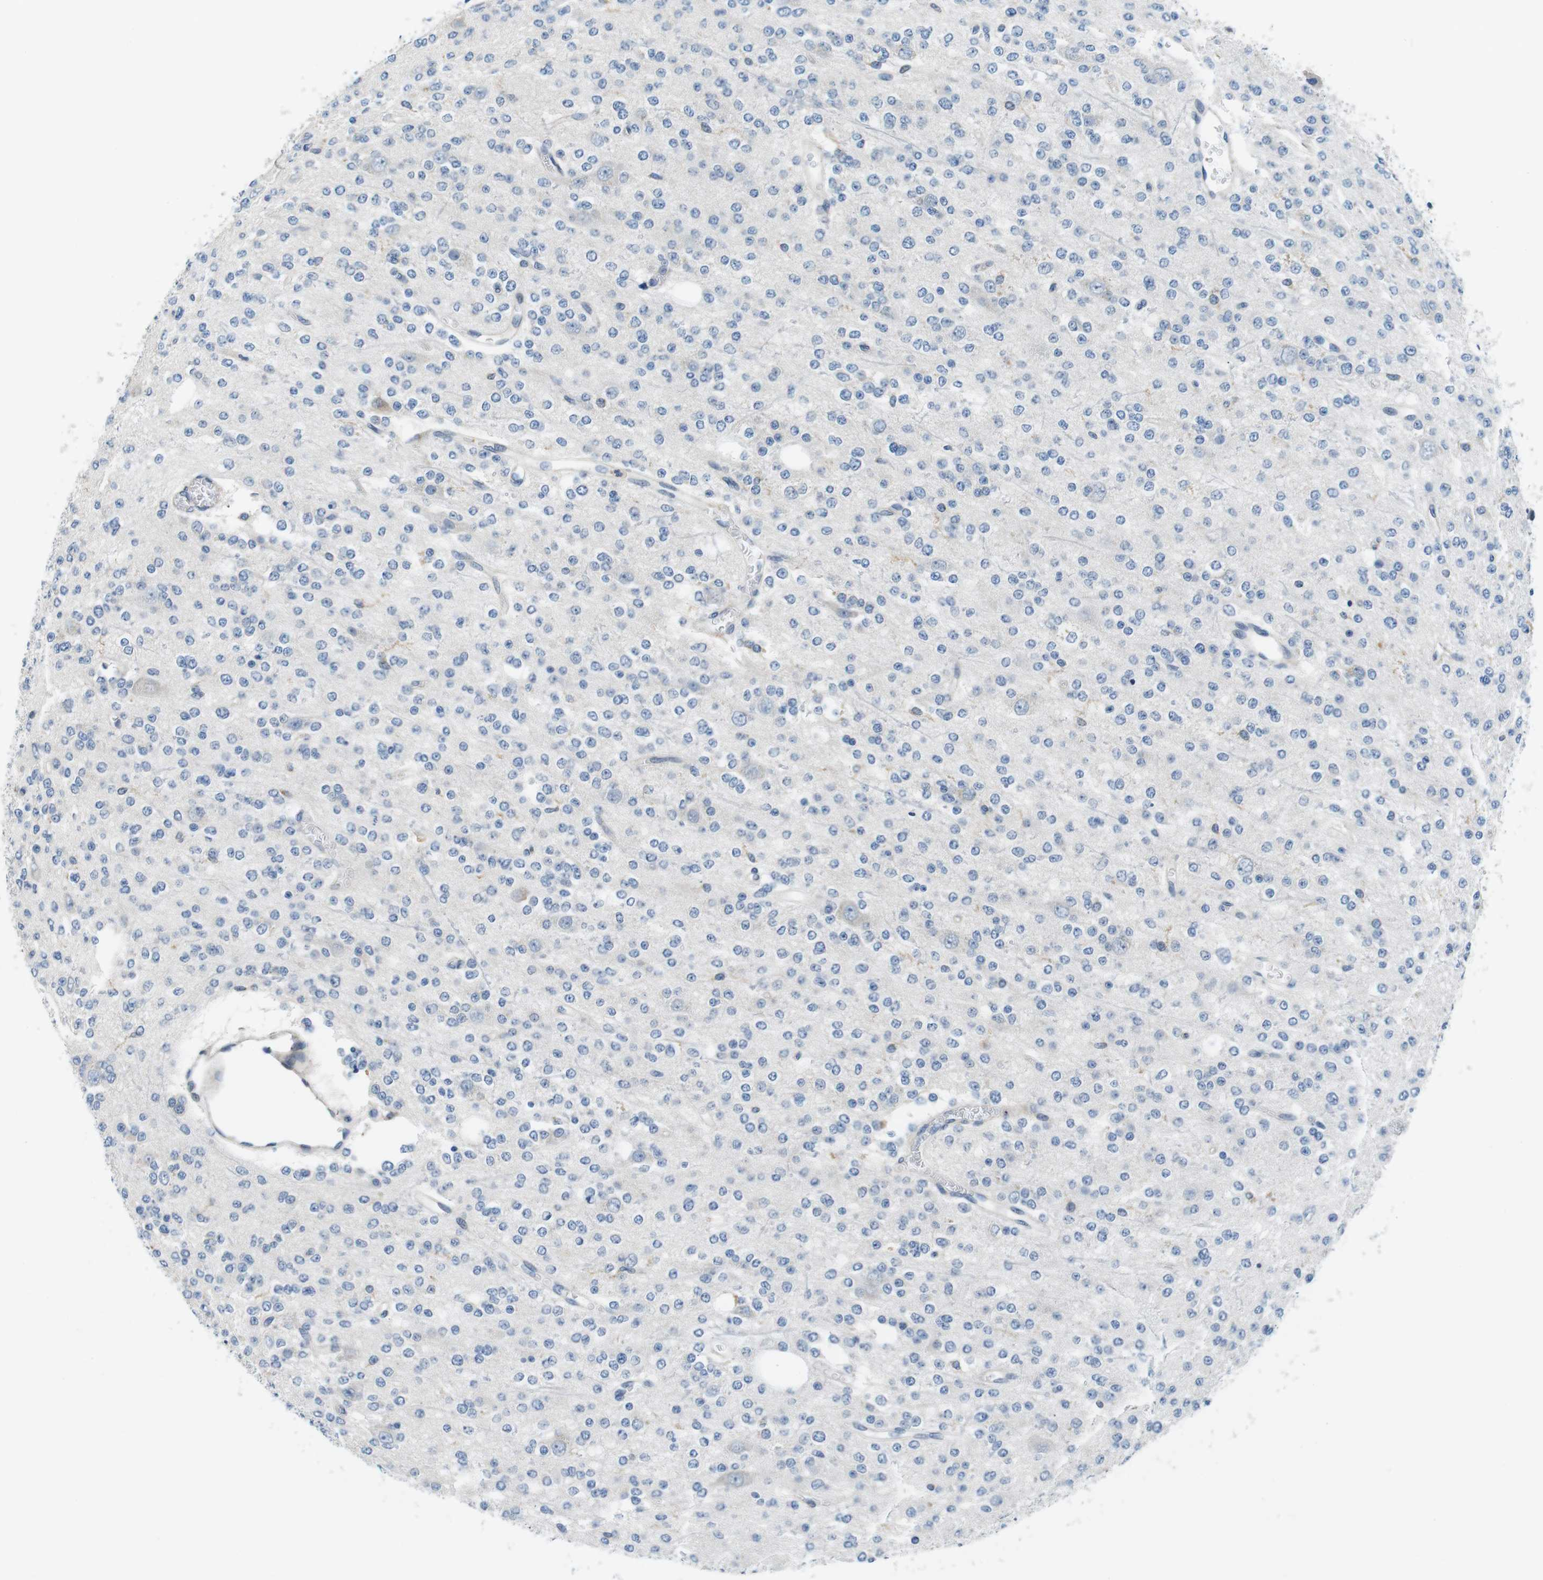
{"staining": {"intensity": "negative", "quantity": "none", "location": "none"}, "tissue": "glioma", "cell_type": "Tumor cells", "image_type": "cancer", "snomed": [{"axis": "morphology", "description": "Glioma, malignant, Low grade"}, {"axis": "topography", "description": "Brain"}], "caption": "Tumor cells are negative for brown protein staining in malignant glioma (low-grade).", "gene": "EIF2B5", "patient": {"sex": "male", "age": 38}}